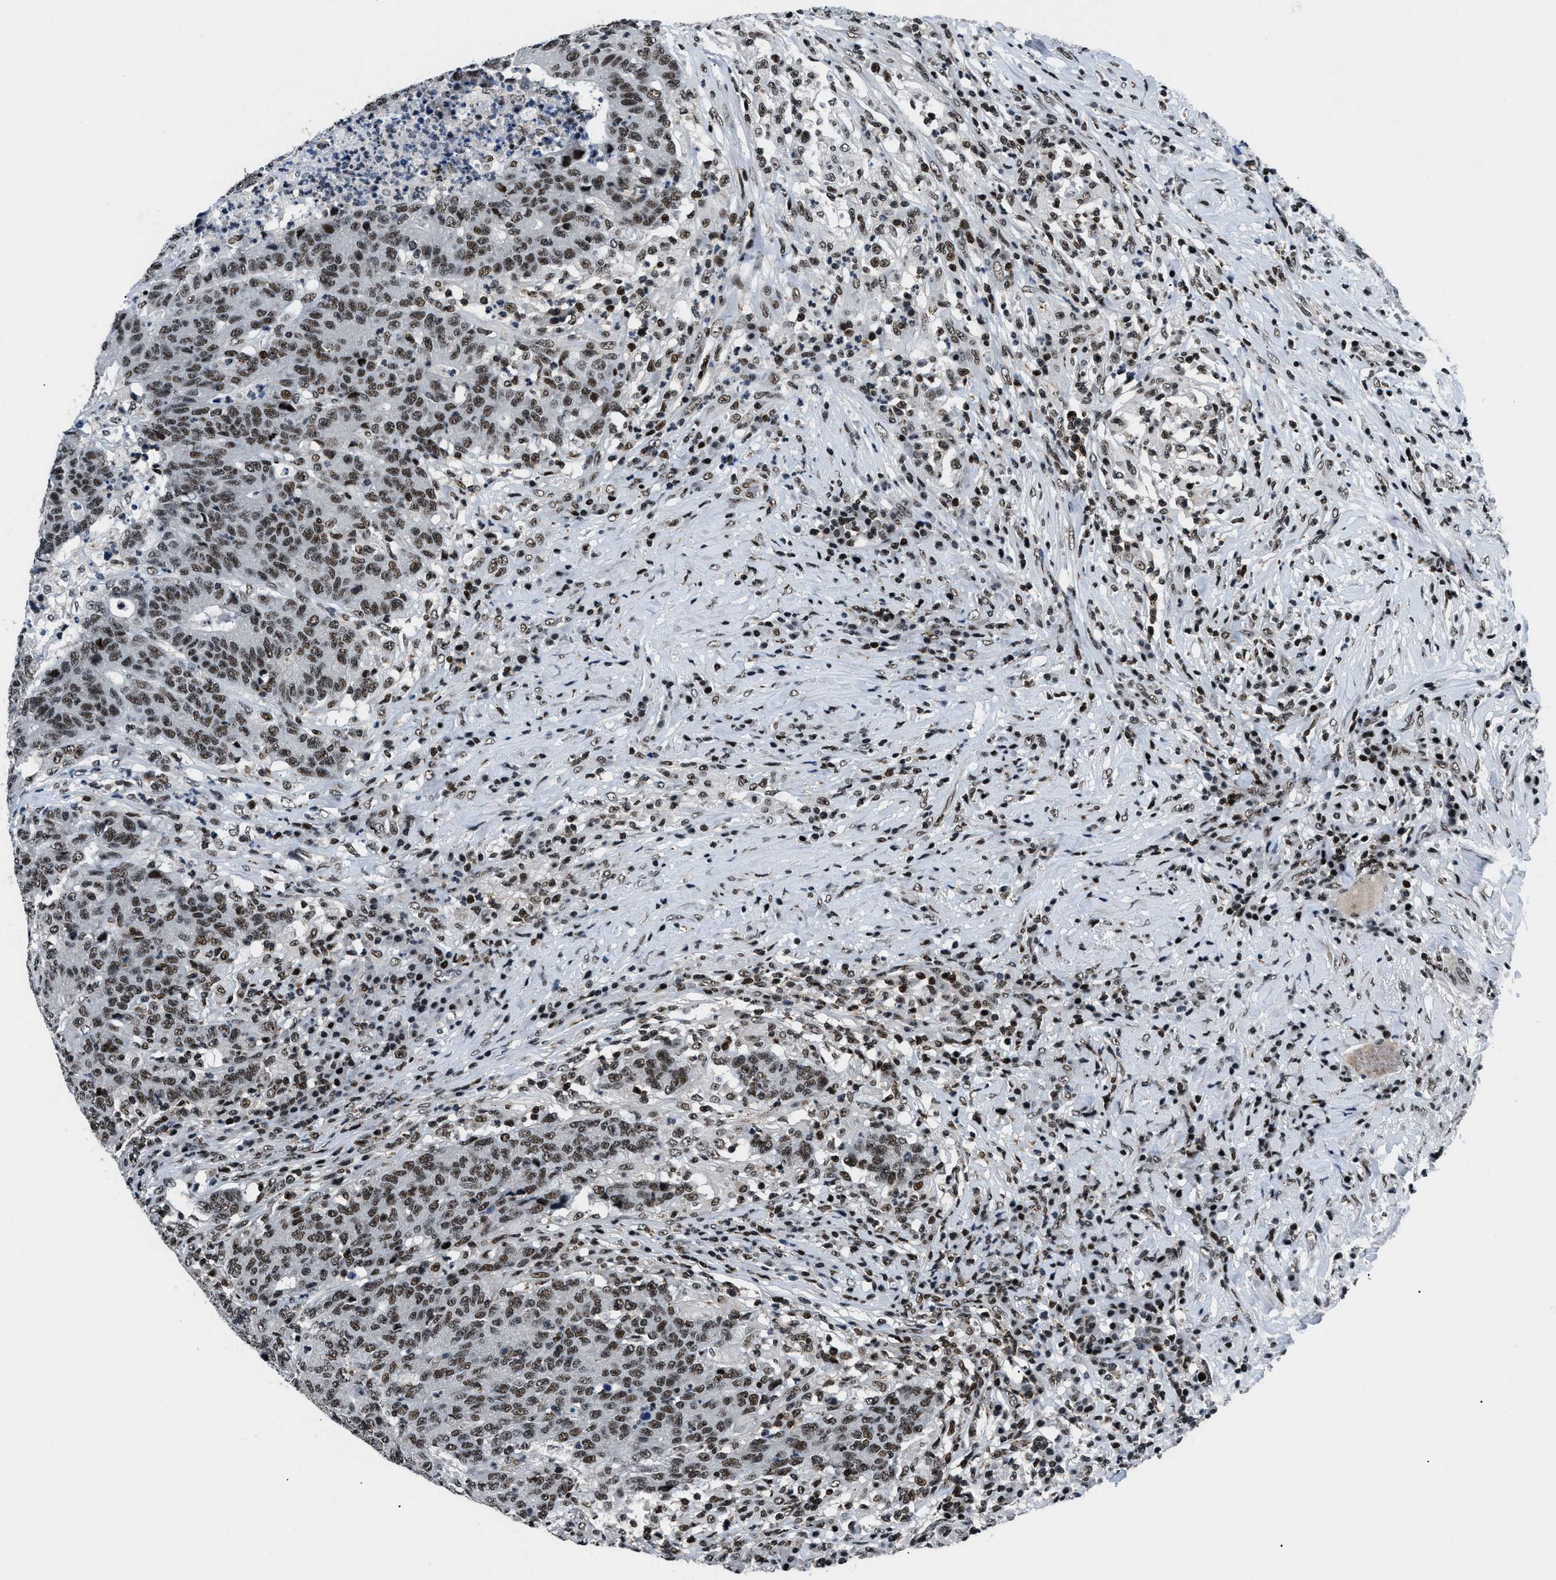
{"staining": {"intensity": "strong", "quantity": ">75%", "location": "nuclear"}, "tissue": "colorectal cancer", "cell_type": "Tumor cells", "image_type": "cancer", "snomed": [{"axis": "morphology", "description": "Normal tissue, NOS"}, {"axis": "morphology", "description": "Adenocarcinoma, NOS"}, {"axis": "topography", "description": "Colon"}], "caption": "Immunohistochemical staining of colorectal adenocarcinoma exhibits high levels of strong nuclear staining in about >75% of tumor cells.", "gene": "SMARCB1", "patient": {"sex": "female", "age": 75}}